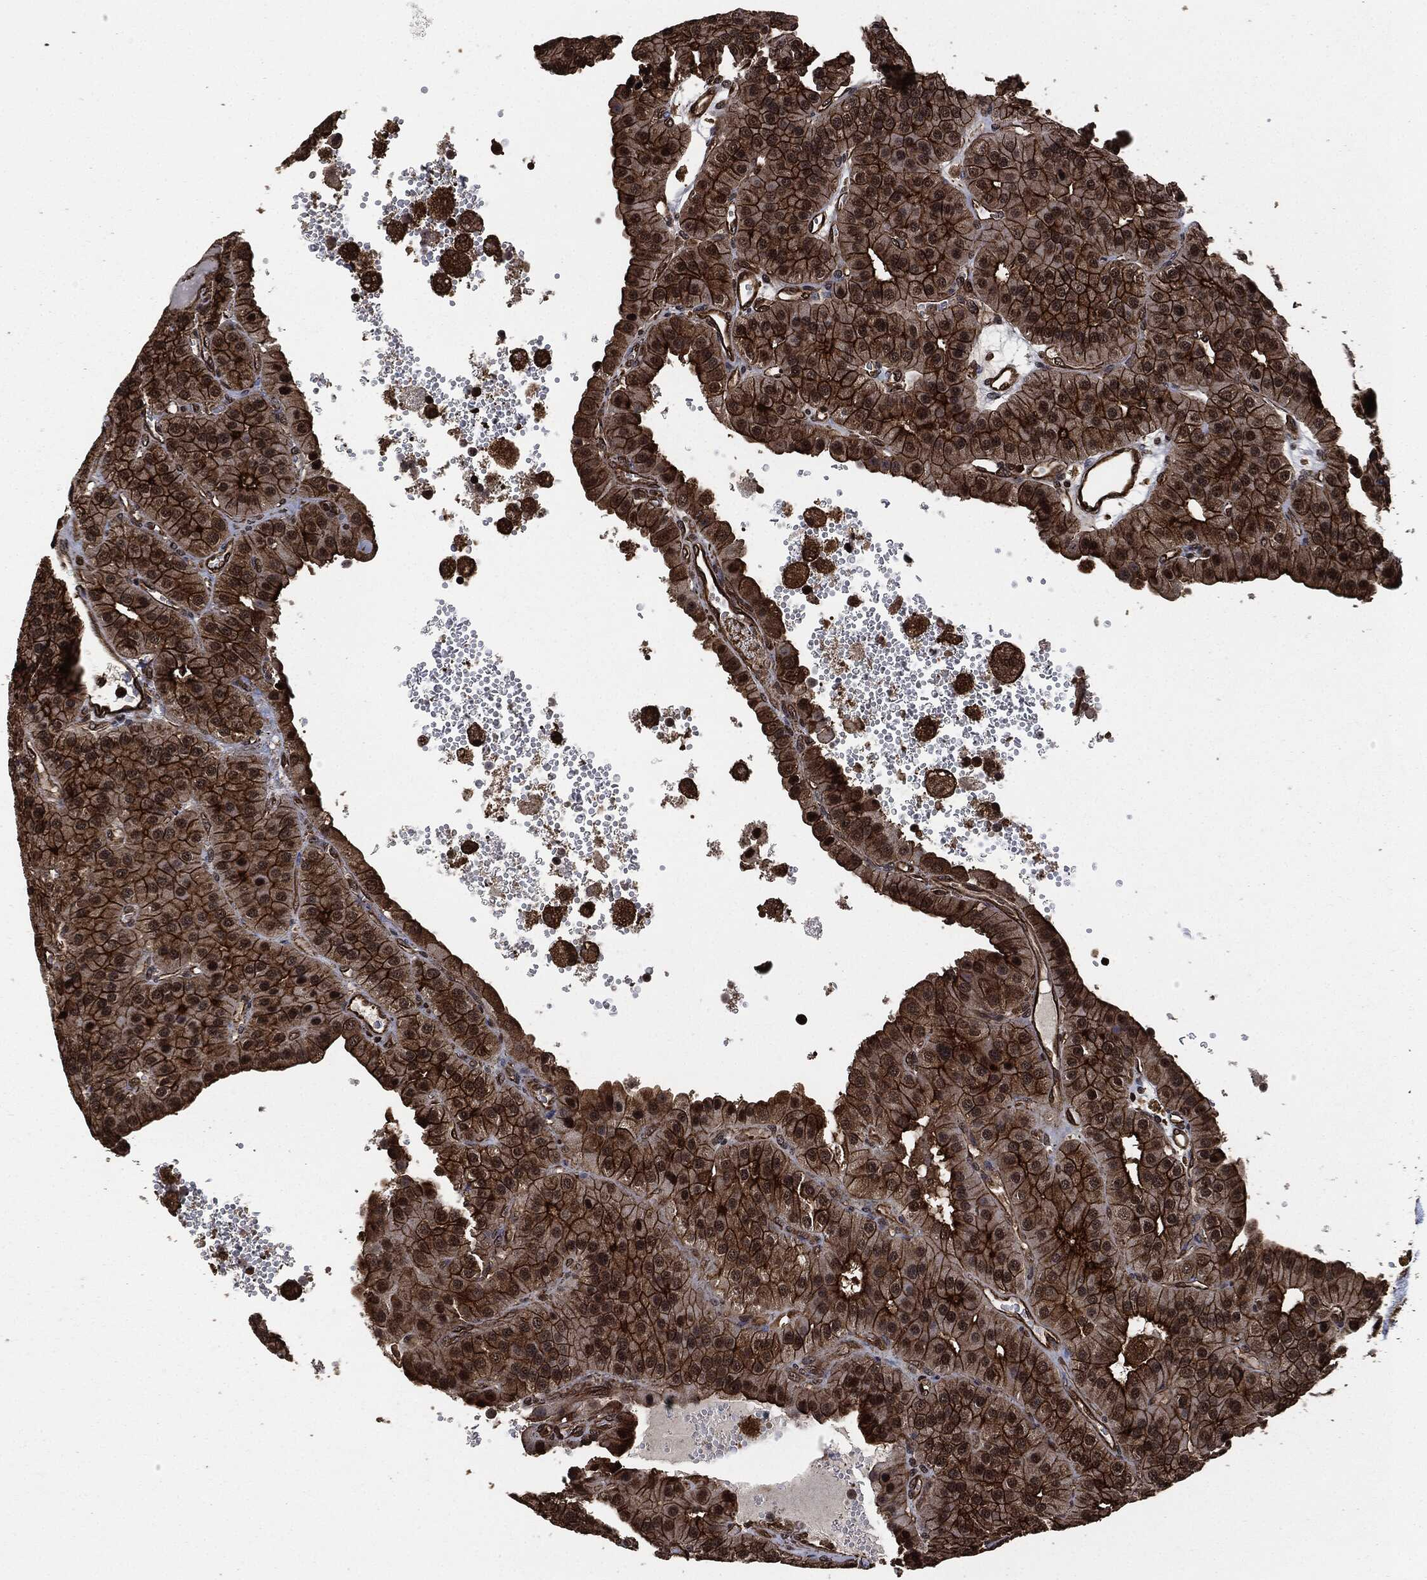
{"staining": {"intensity": "strong", "quantity": ">75%", "location": "cytoplasmic/membranous"}, "tissue": "parathyroid gland", "cell_type": "Glandular cells", "image_type": "normal", "snomed": [{"axis": "morphology", "description": "Normal tissue, NOS"}, {"axis": "morphology", "description": "Adenoma, NOS"}, {"axis": "topography", "description": "Parathyroid gland"}], "caption": "About >75% of glandular cells in benign human parathyroid gland exhibit strong cytoplasmic/membranous protein staining as visualized by brown immunohistochemical staining.", "gene": "HRAS", "patient": {"sex": "female", "age": 86}}